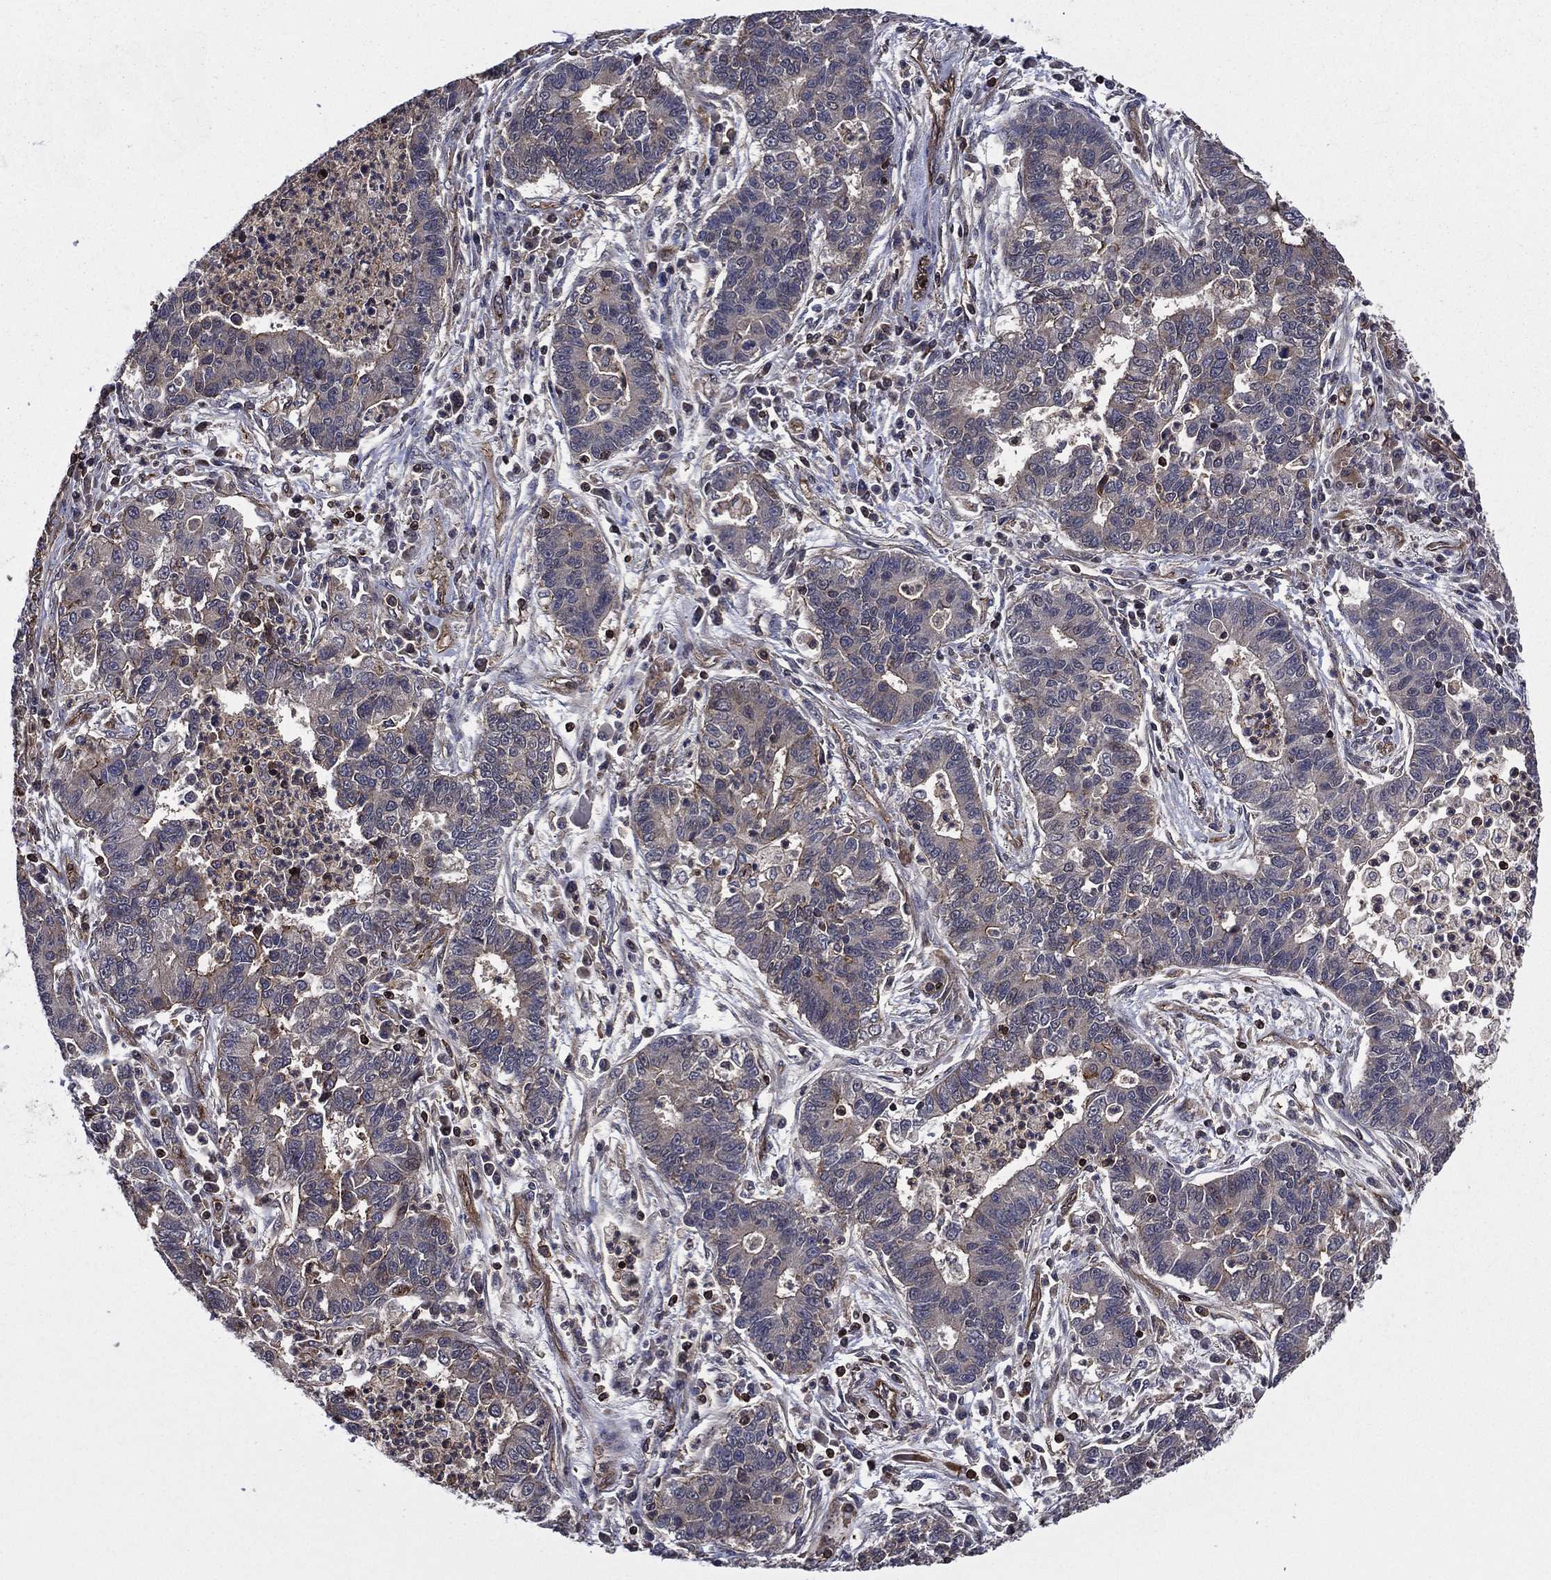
{"staining": {"intensity": "negative", "quantity": "none", "location": "none"}, "tissue": "lung cancer", "cell_type": "Tumor cells", "image_type": "cancer", "snomed": [{"axis": "morphology", "description": "Adenocarcinoma, NOS"}, {"axis": "topography", "description": "Lung"}], "caption": "The micrograph demonstrates no staining of tumor cells in lung cancer (adenocarcinoma).", "gene": "PLPP3", "patient": {"sex": "female", "age": 57}}